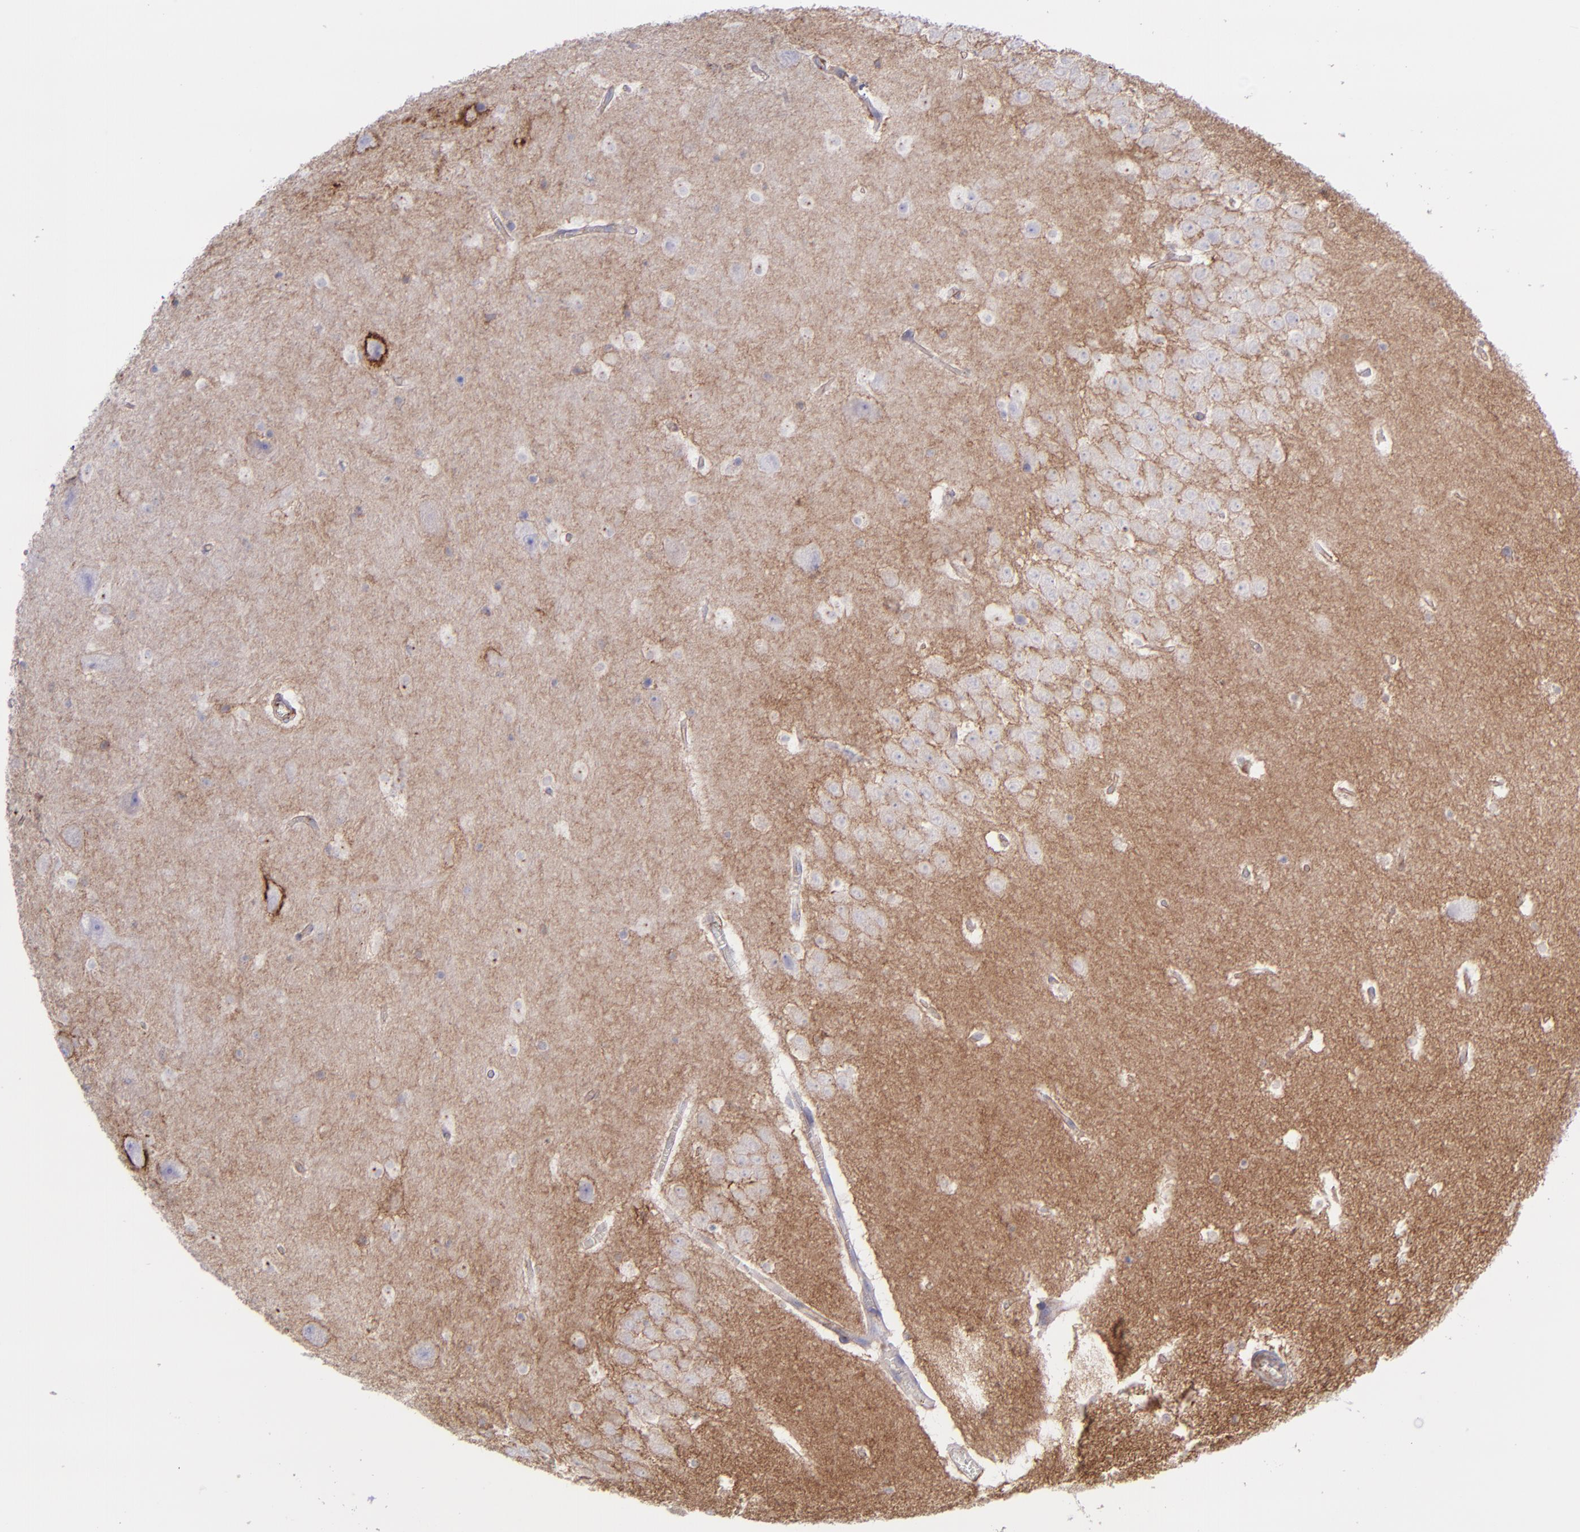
{"staining": {"intensity": "negative", "quantity": "none", "location": "none"}, "tissue": "hippocampus", "cell_type": "Glial cells", "image_type": "normal", "snomed": [{"axis": "morphology", "description": "Normal tissue, NOS"}, {"axis": "topography", "description": "Hippocampus"}], "caption": "Immunohistochemistry (IHC) image of unremarkable hippocampus: hippocampus stained with DAB (3,3'-diaminobenzidine) demonstrates no significant protein positivity in glial cells.", "gene": "ITGAV", "patient": {"sex": "male", "age": 45}}